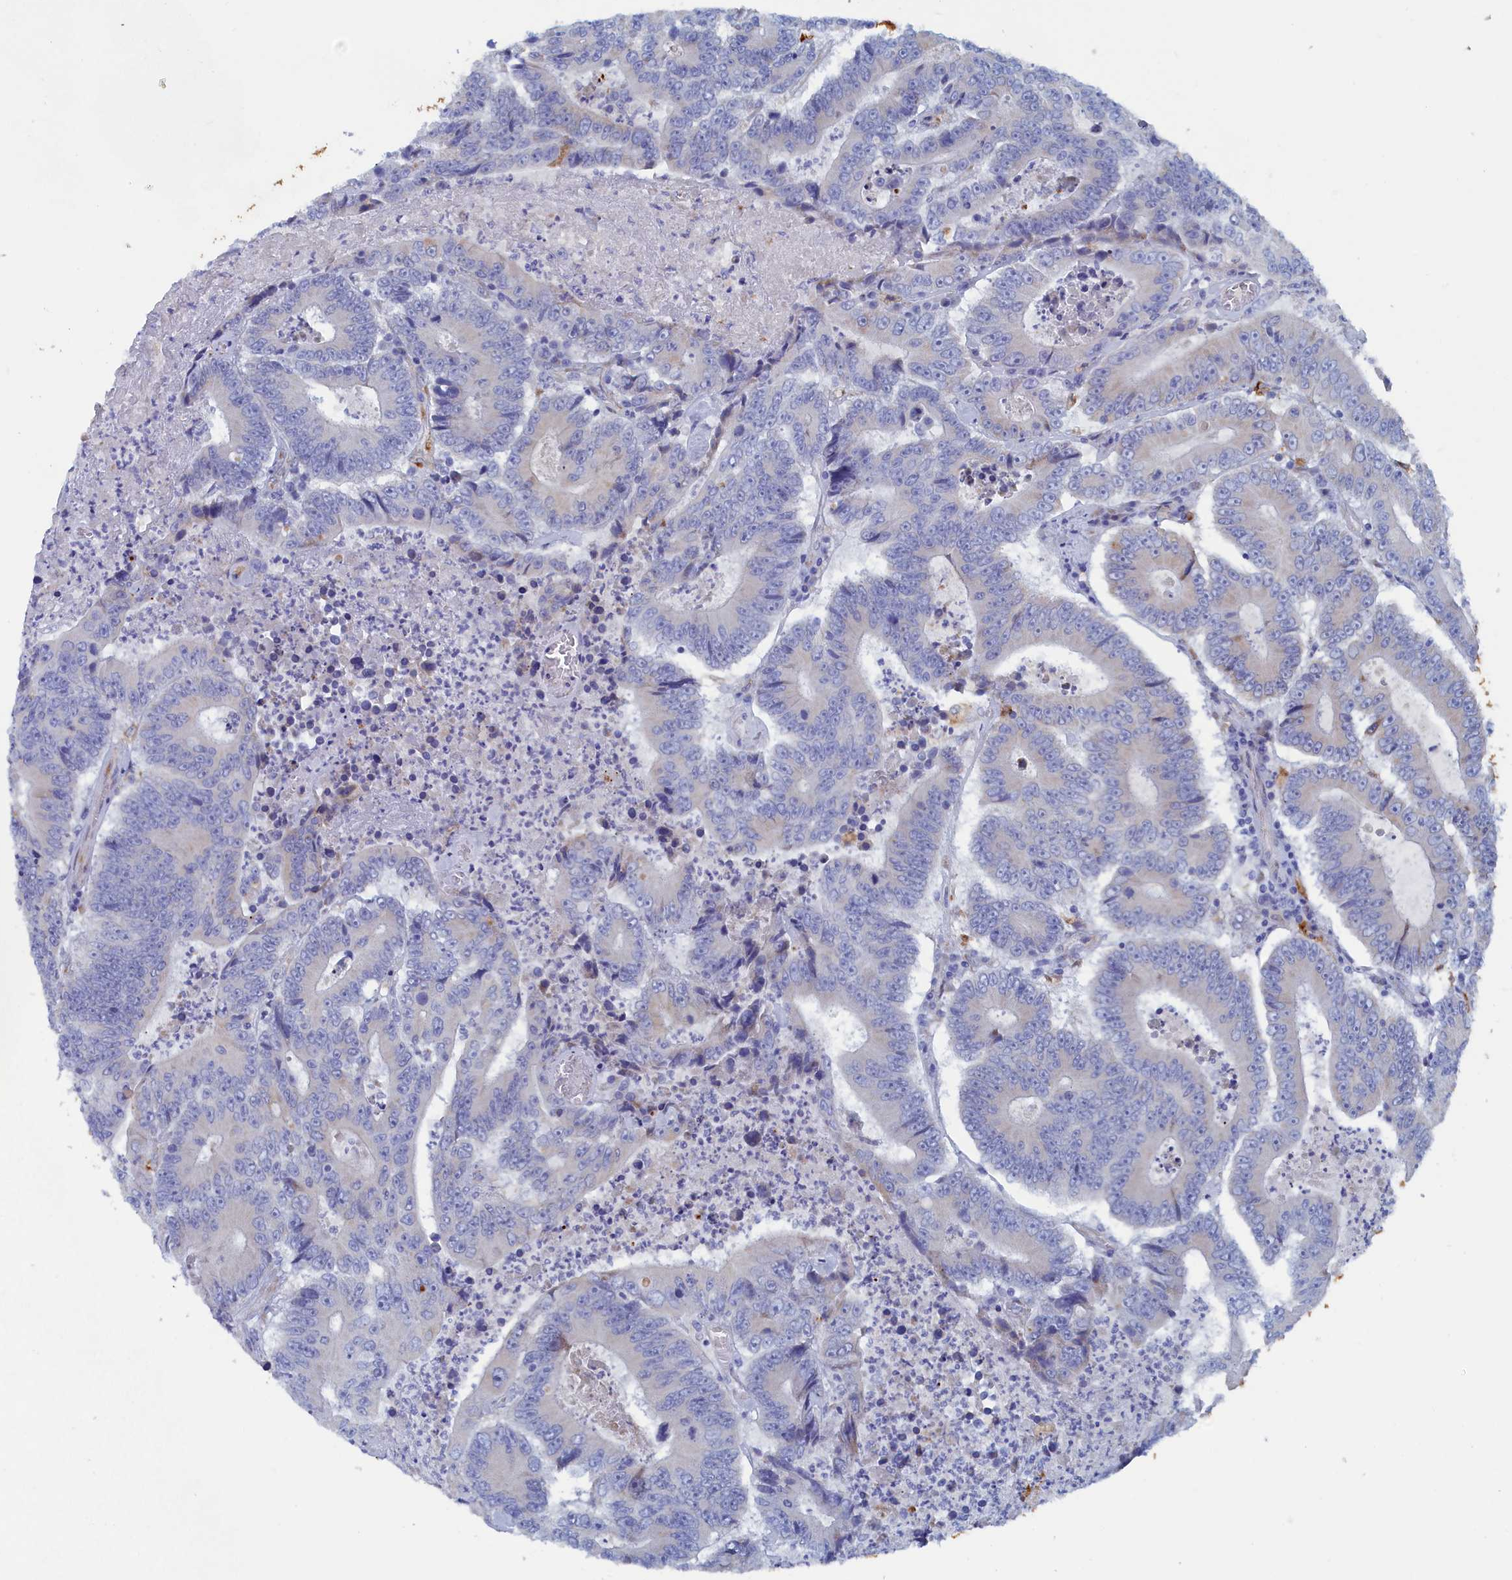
{"staining": {"intensity": "negative", "quantity": "none", "location": "none"}, "tissue": "colorectal cancer", "cell_type": "Tumor cells", "image_type": "cancer", "snomed": [{"axis": "morphology", "description": "Adenocarcinoma, NOS"}, {"axis": "topography", "description": "Colon"}], "caption": "This is an immunohistochemistry (IHC) histopathology image of colorectal cancer (adenocarcinoma). There is no expression in tumor cells.", "gene": "COG7", "patient": {"sex": "male", "age": 83}}